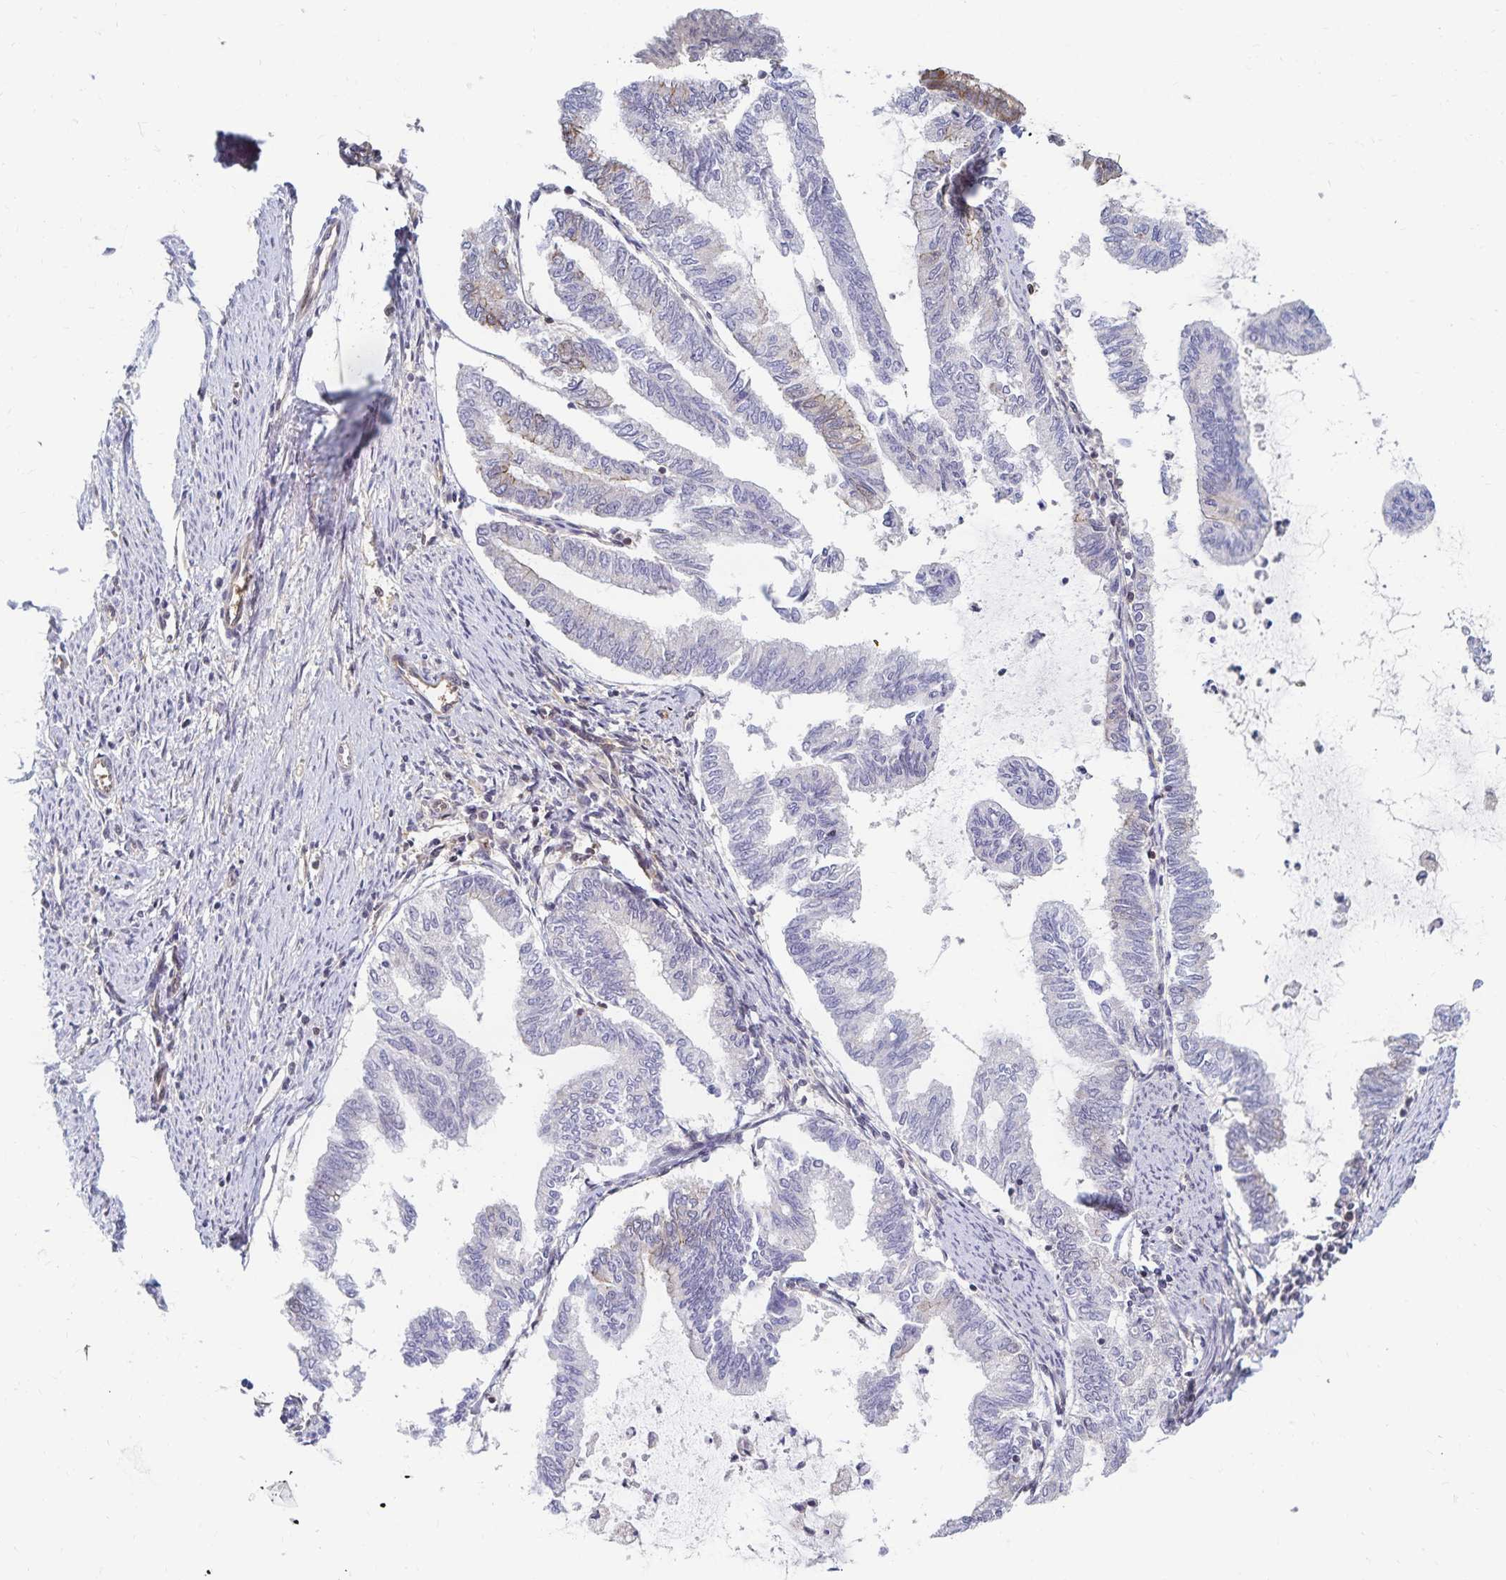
{"staining": {"intensity": "negative", "quantity": "none", "location": "none"}, "tissue": "endometrial cancer", "cell_type": "Tumor cells", "image_type": "cancer", "snomed": [{"axis": "morphology", "description": "Adenocarcinoma, NOS"}, {"axis": "topography", "description": "Endometrium"}], "caption": "A histopathology image of endometrial adenocarcinoma stained for a protein shows no brown staining in tumor cells. (DAB immunohistochemistry with hematoxylin counter stain).", "gene": "RAB9B", "patient": {"sex": "female", "age": 79}}